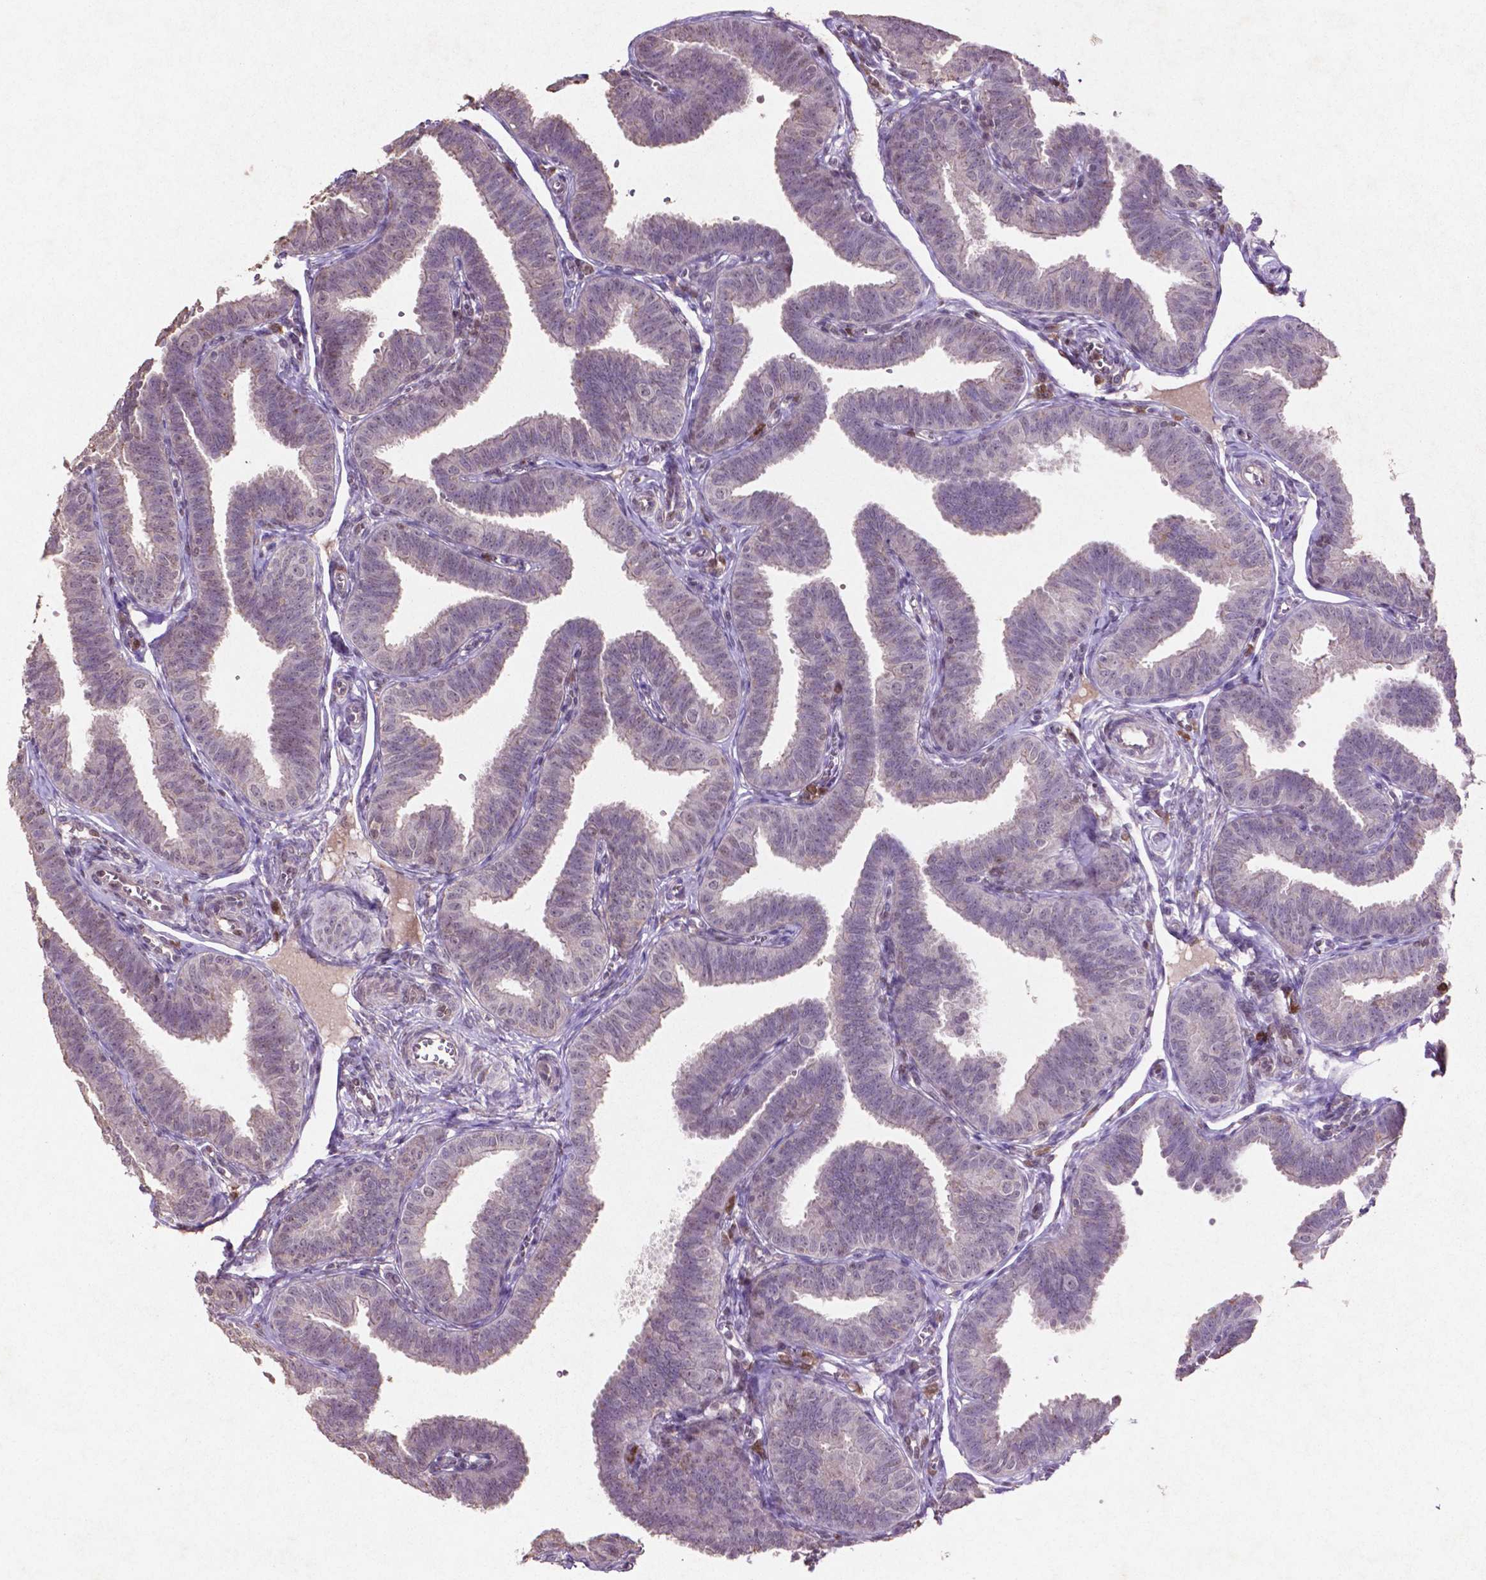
{"staining": {"intensity": "strong", "quantity": "25%-75%", "location": "cytoplasmic/membranous"}, "tissue": "fallopian tube", "cell_type": "Glandular cells", "image_type": "normal", "snomed": [{"axis": "morphology", "description": "Normal tissue, NOS"}, {"axis": "topography", "description": "Fallopian tube"}], "caption": "Benign fallopian tube demonstrates strong cytoplasmic/membranous positivity in approximately 25%-75% of glandular cells (DAB IHC with brightfield microscopy, high magnification)..", "gene": "GLRX", "patient": {"sex": "female", "age": 25}}